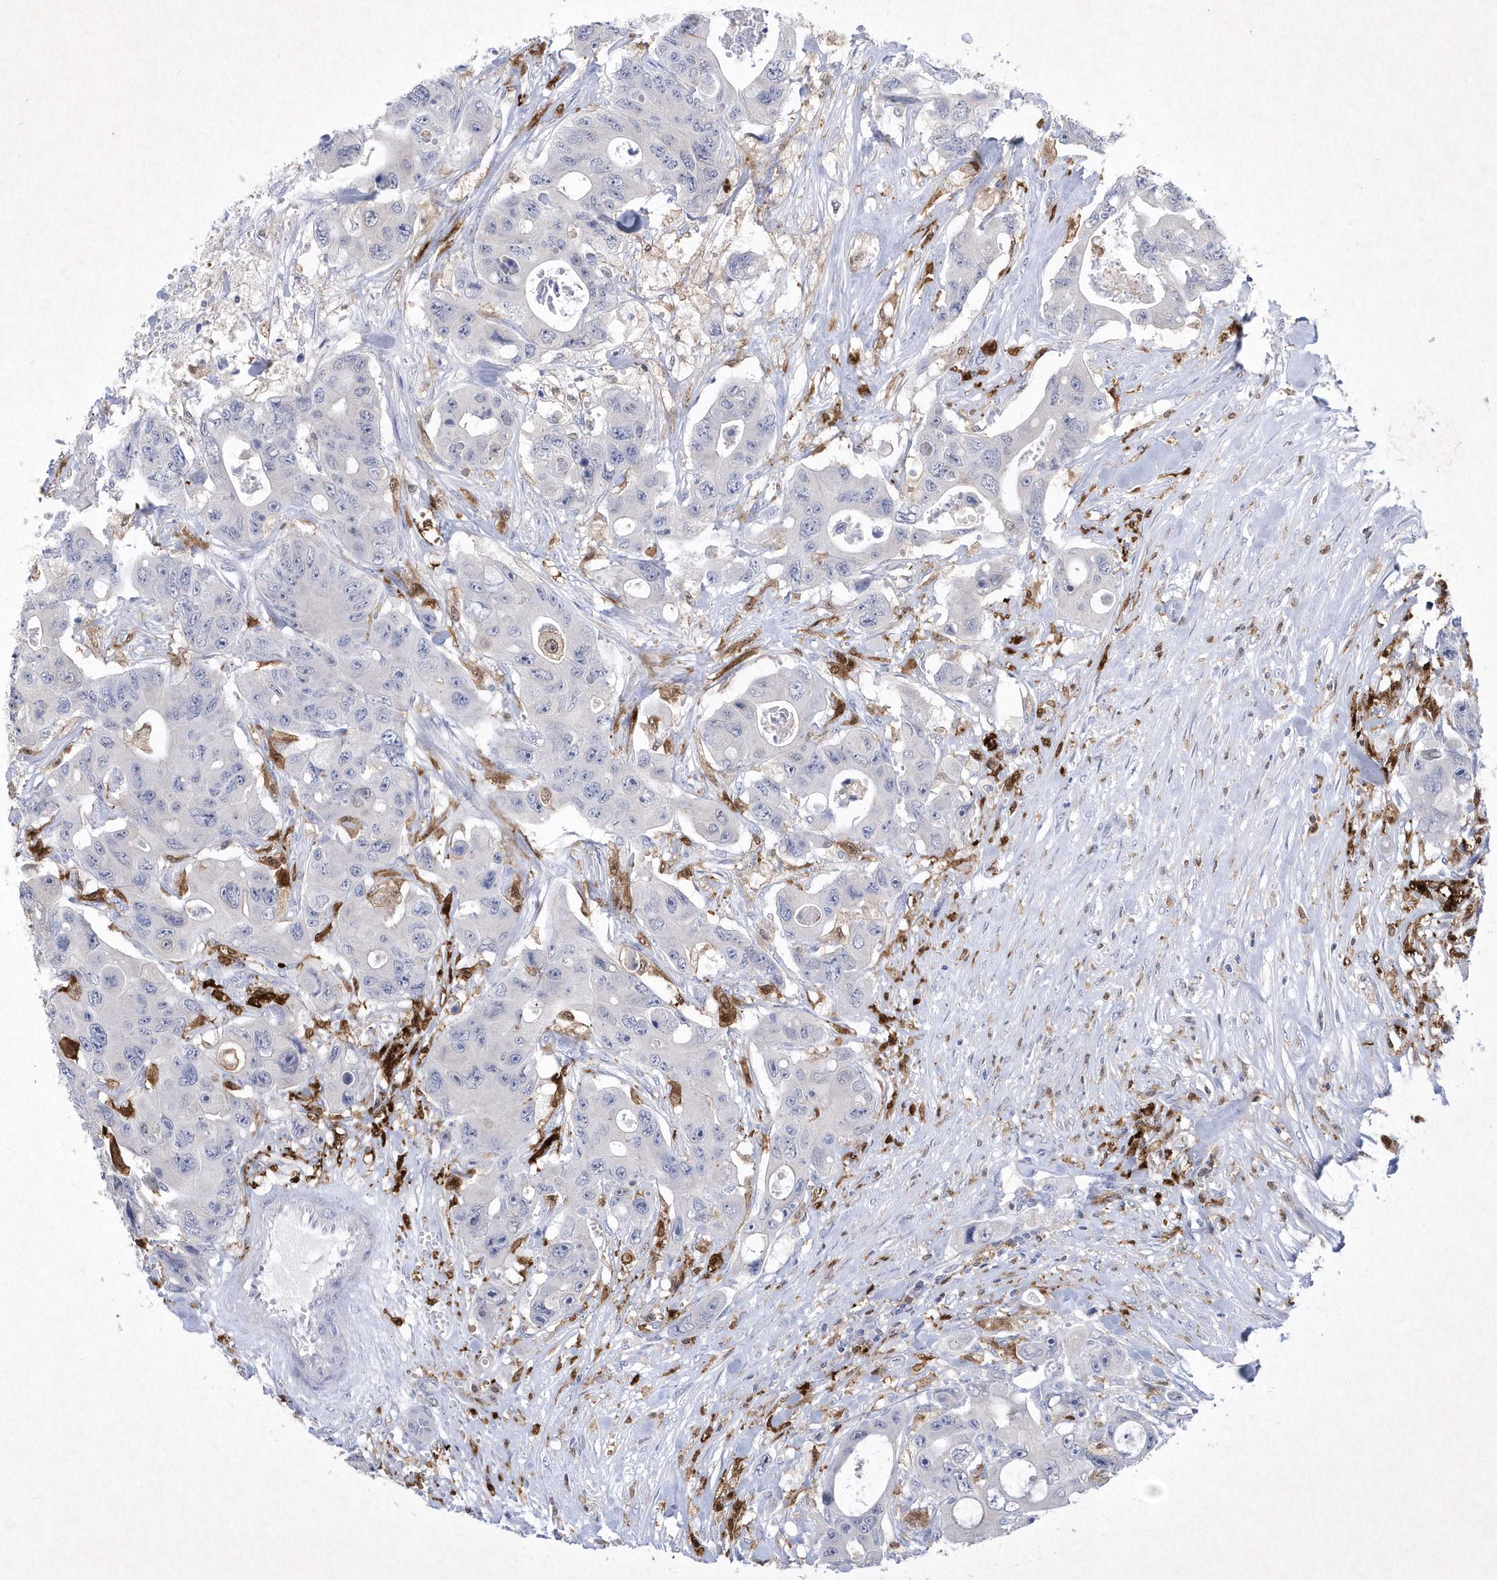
{"staining": {"intensity": "negative", "quantity": "none", "location": "none"}, "tissue": "colorectal cancer", "cell_type": "Tumor cells", "image_type": "cancer", "snomed": [{"axis": "morphology", "description": "Adenocarcinoma, NOS"}, {"axis": "topography", "description": "Colon"}], "caption": "A high-resolution micrograph shows immunohistochemistry (IHC) staining of adenocarcinoma (colorectal), which shows no significant expression in tumor cells.", "gene": "BHLHA15", "patient": {"sex": "female", "age": 46}}